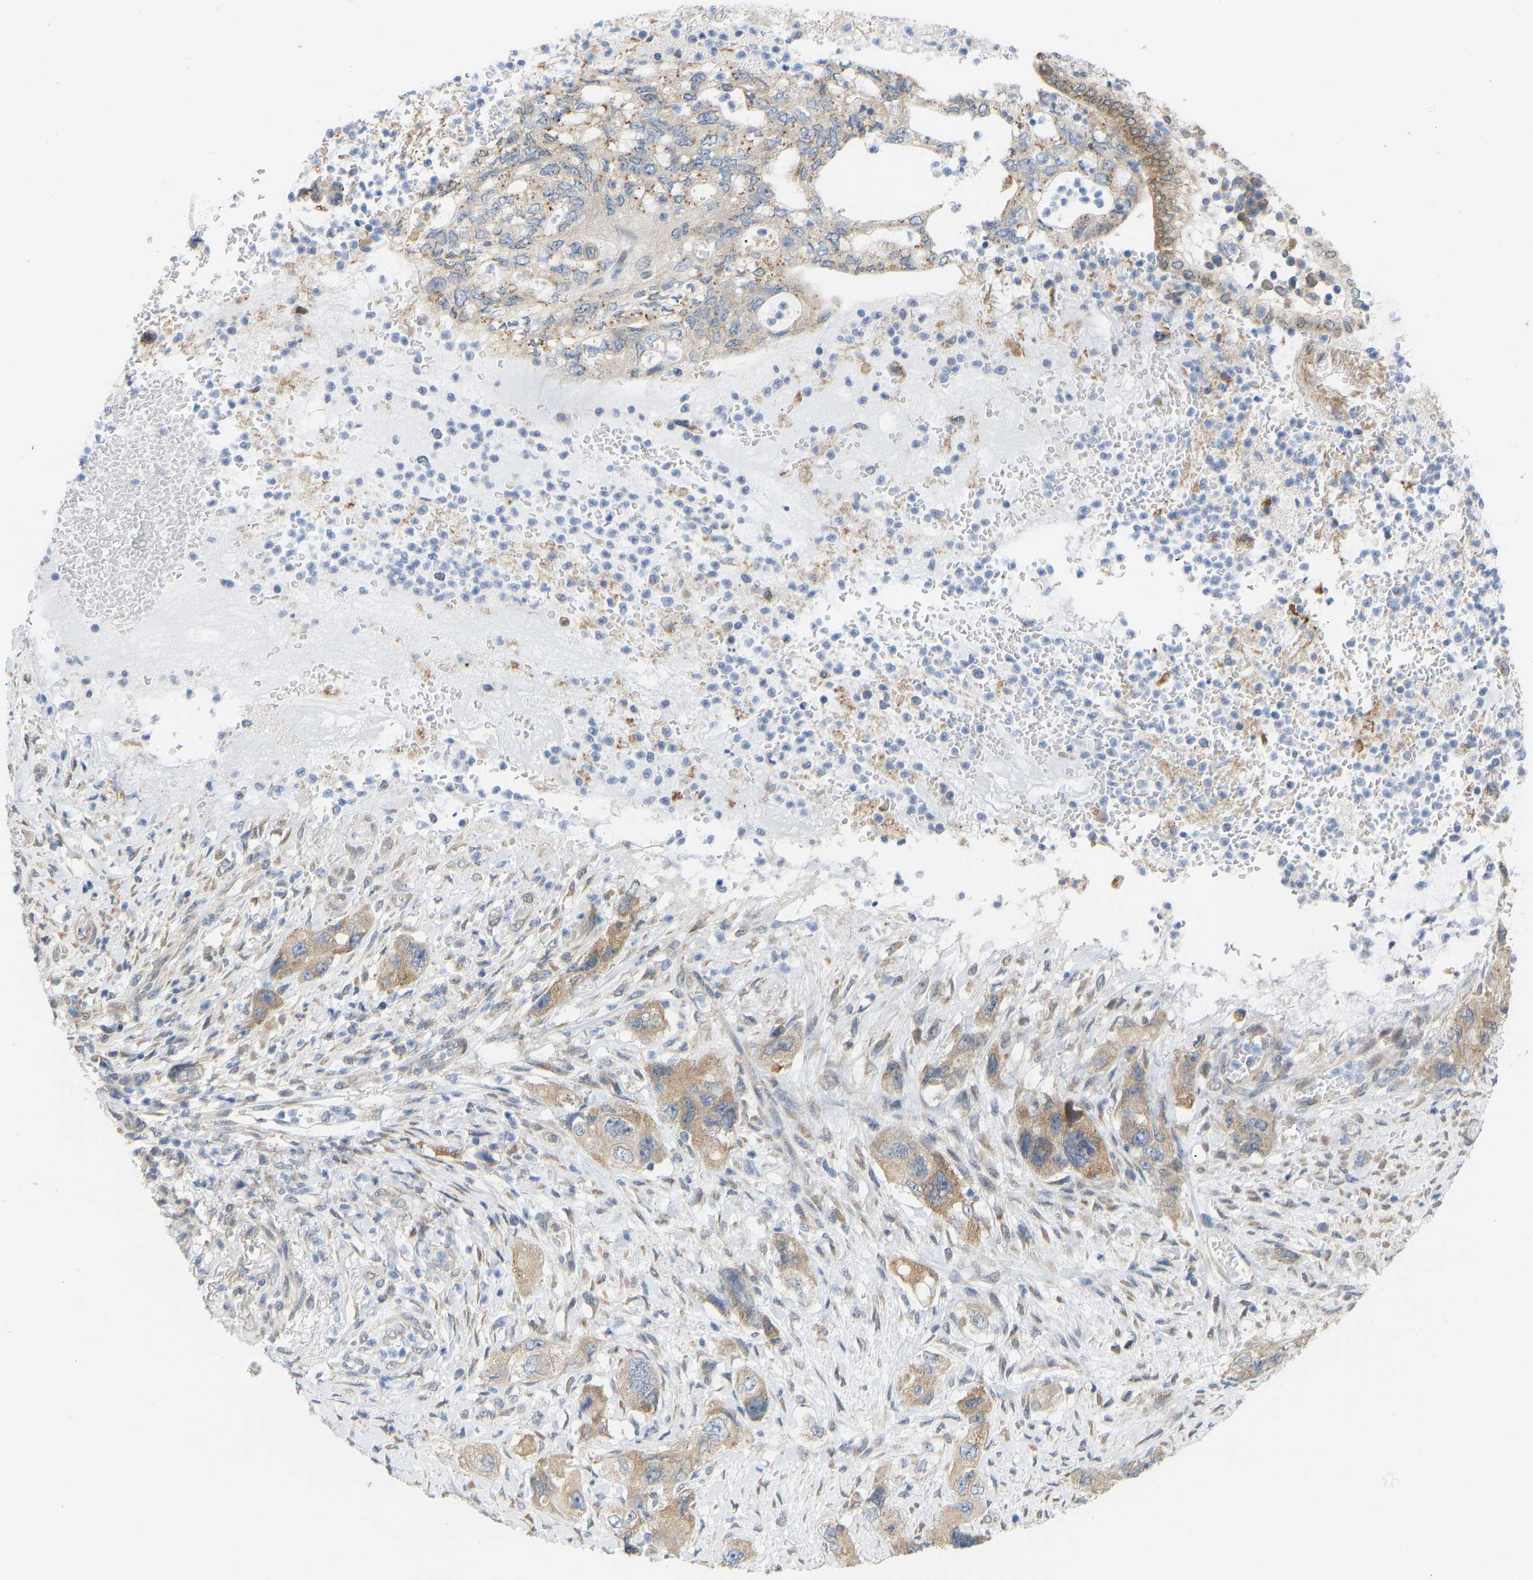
{"staining": {"intensity": "moderate", "quantity": ">75%", "location": "cytoplasmic/membranous"}, "tissue": "pancreatic cancer", "cell_type": "Tumor cells", "image_type": "cancer", "snomed": [{"axis": "morphology", "description": "Adenocarcinoma, NOS"}, {"axis": "topography", "description": "Pancreas"}], "caption": "This photomicrograph reveals IHC staining of human pancreatic adenocarcinoma, with medium moderate cytoplasmic/membranous positivity in about >75% of tumor cells.", "gene": "BEND3", "patient": {"sex": "female", "age": 73}}